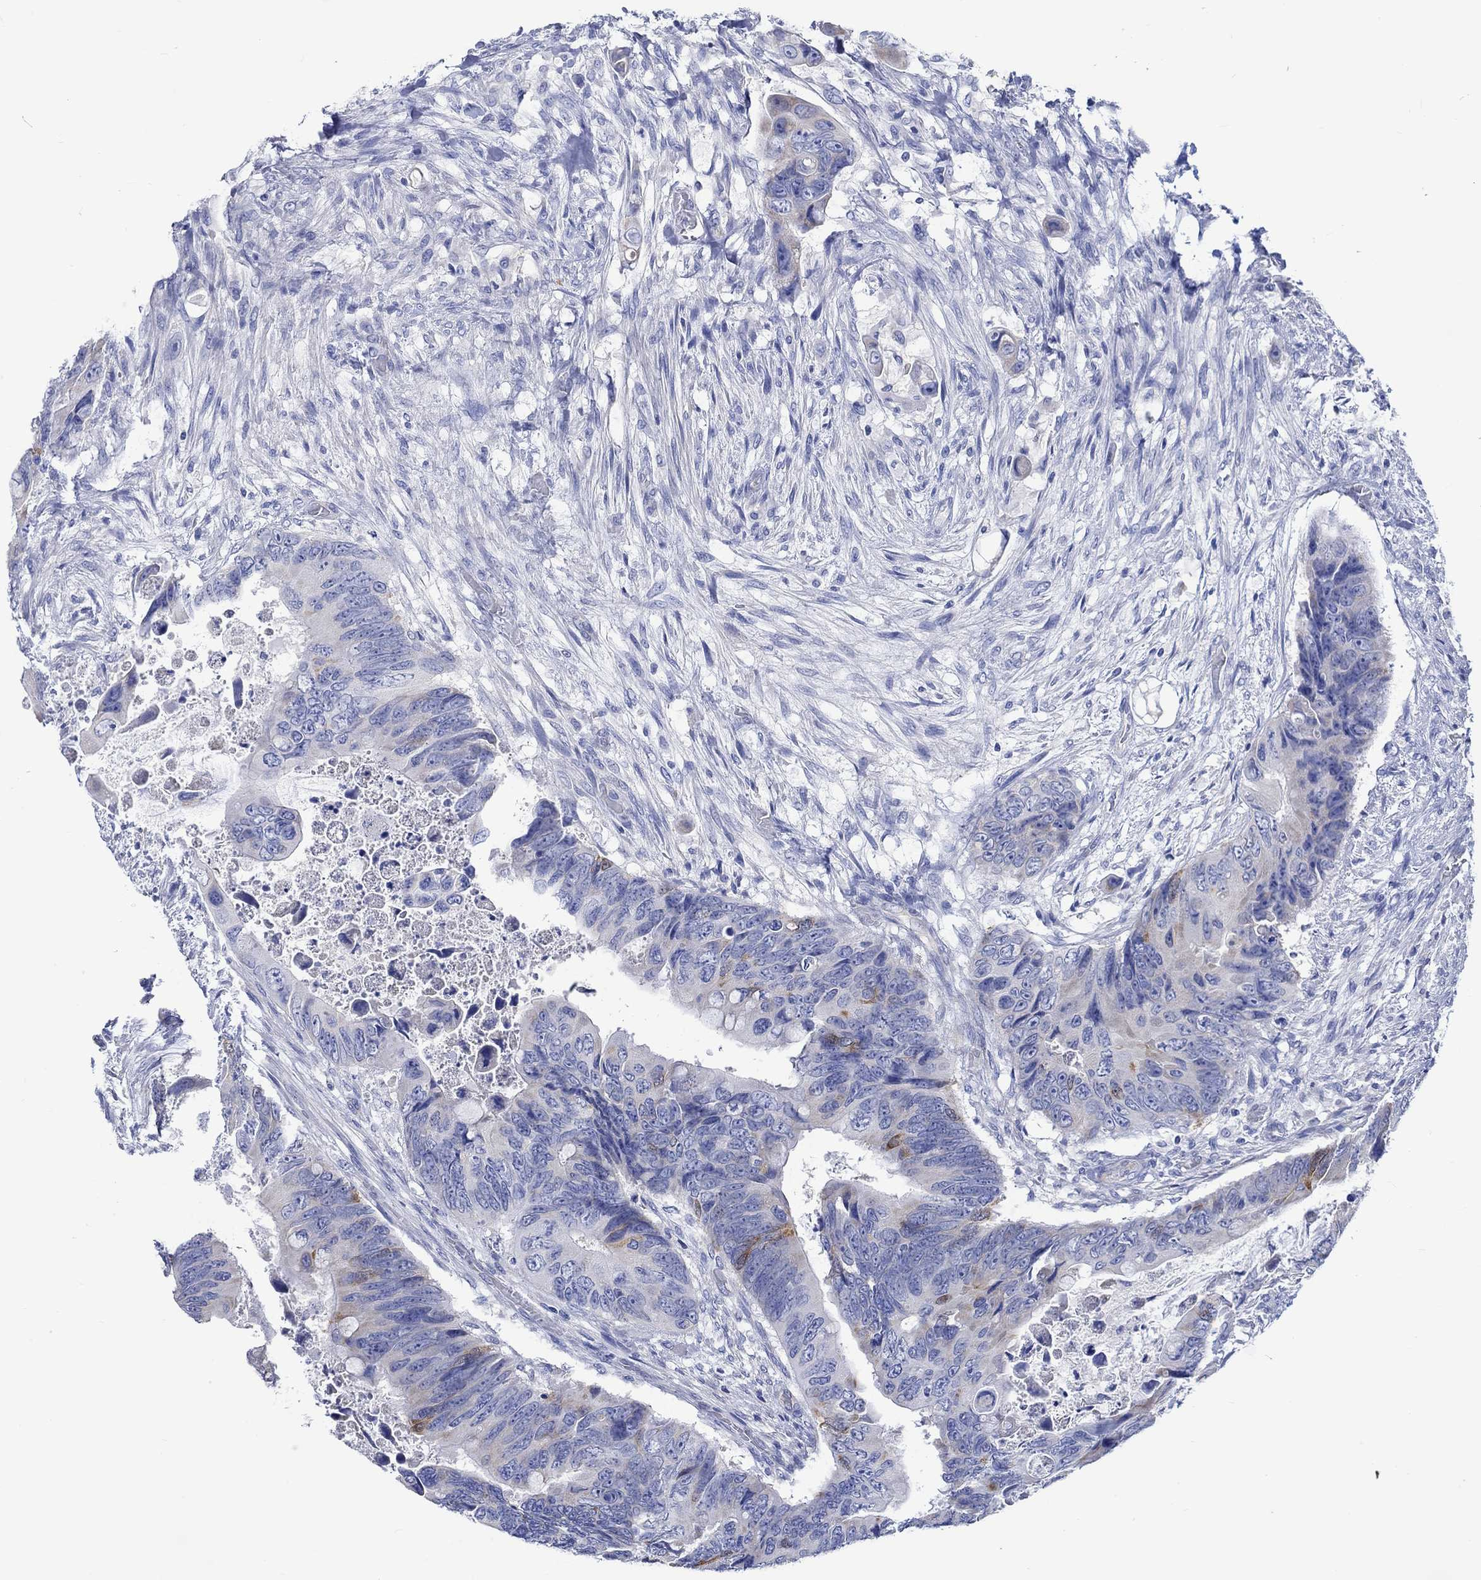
{"staining": {"intensity": "moderate", "quantity": "<25%", "location": "cytoplasmic/membranous"}, "tissue": "colorectal cancer", "cell_type": "Tumor cells", "image_type": "cancer", "snomed": [{"axis": "morphology", "description": "Adenocarcinoma, NOS"}, {"axis": "topography", "description": "Rectum"}], "caption": "A micrograph showing moderate cytoplasmic/membranous positivity in about <25% of tumor cells in colorectal adenocarcinoma, as visualized by brown immunohistochemical staining.", "gene": "CPLX2", "patient": {"sex": "male", "age": 63}}